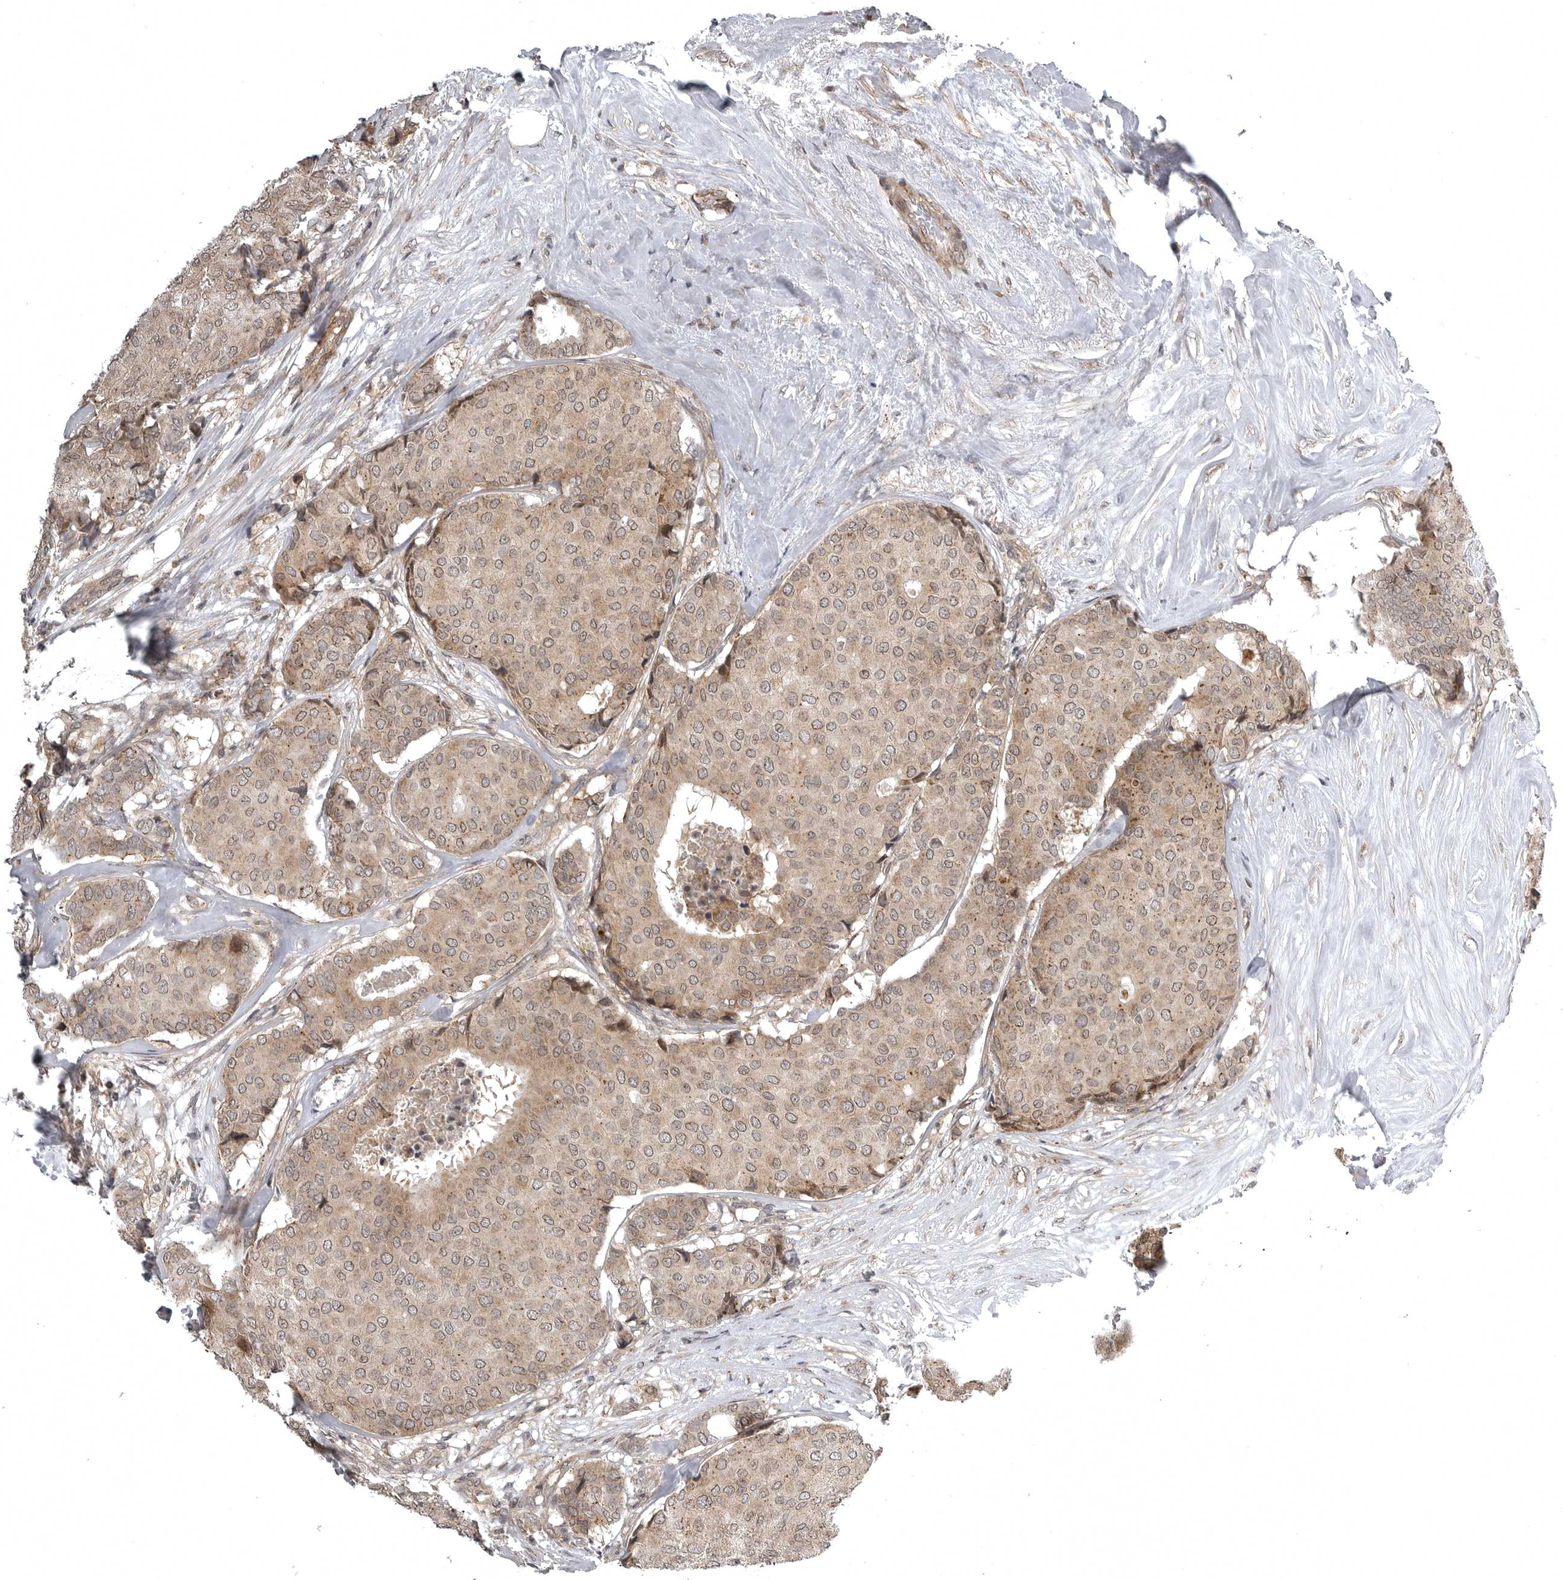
{"staining": {"intensity": "weak", "quantity": ">75%", "location": "cytoplasmic/membranous,nuclear"}, "tissue": "breast cancer", "cell_type": "Tumor cells", "image_type": "cancer", "snomed": [{"axis": "morphology", "description": "Duct carcinoma"}, {"axis": "topography", "description": "Breast"}], "caption": "Immunohistochemical staining of breast cancer (intraductal carcinoma) shows weak cytoplasmic/membranous and nuclear protein positivity in approximately >75% of tumor cells.", "gene": "SNX16", "patient": {"sex": "female", "age": 75}}